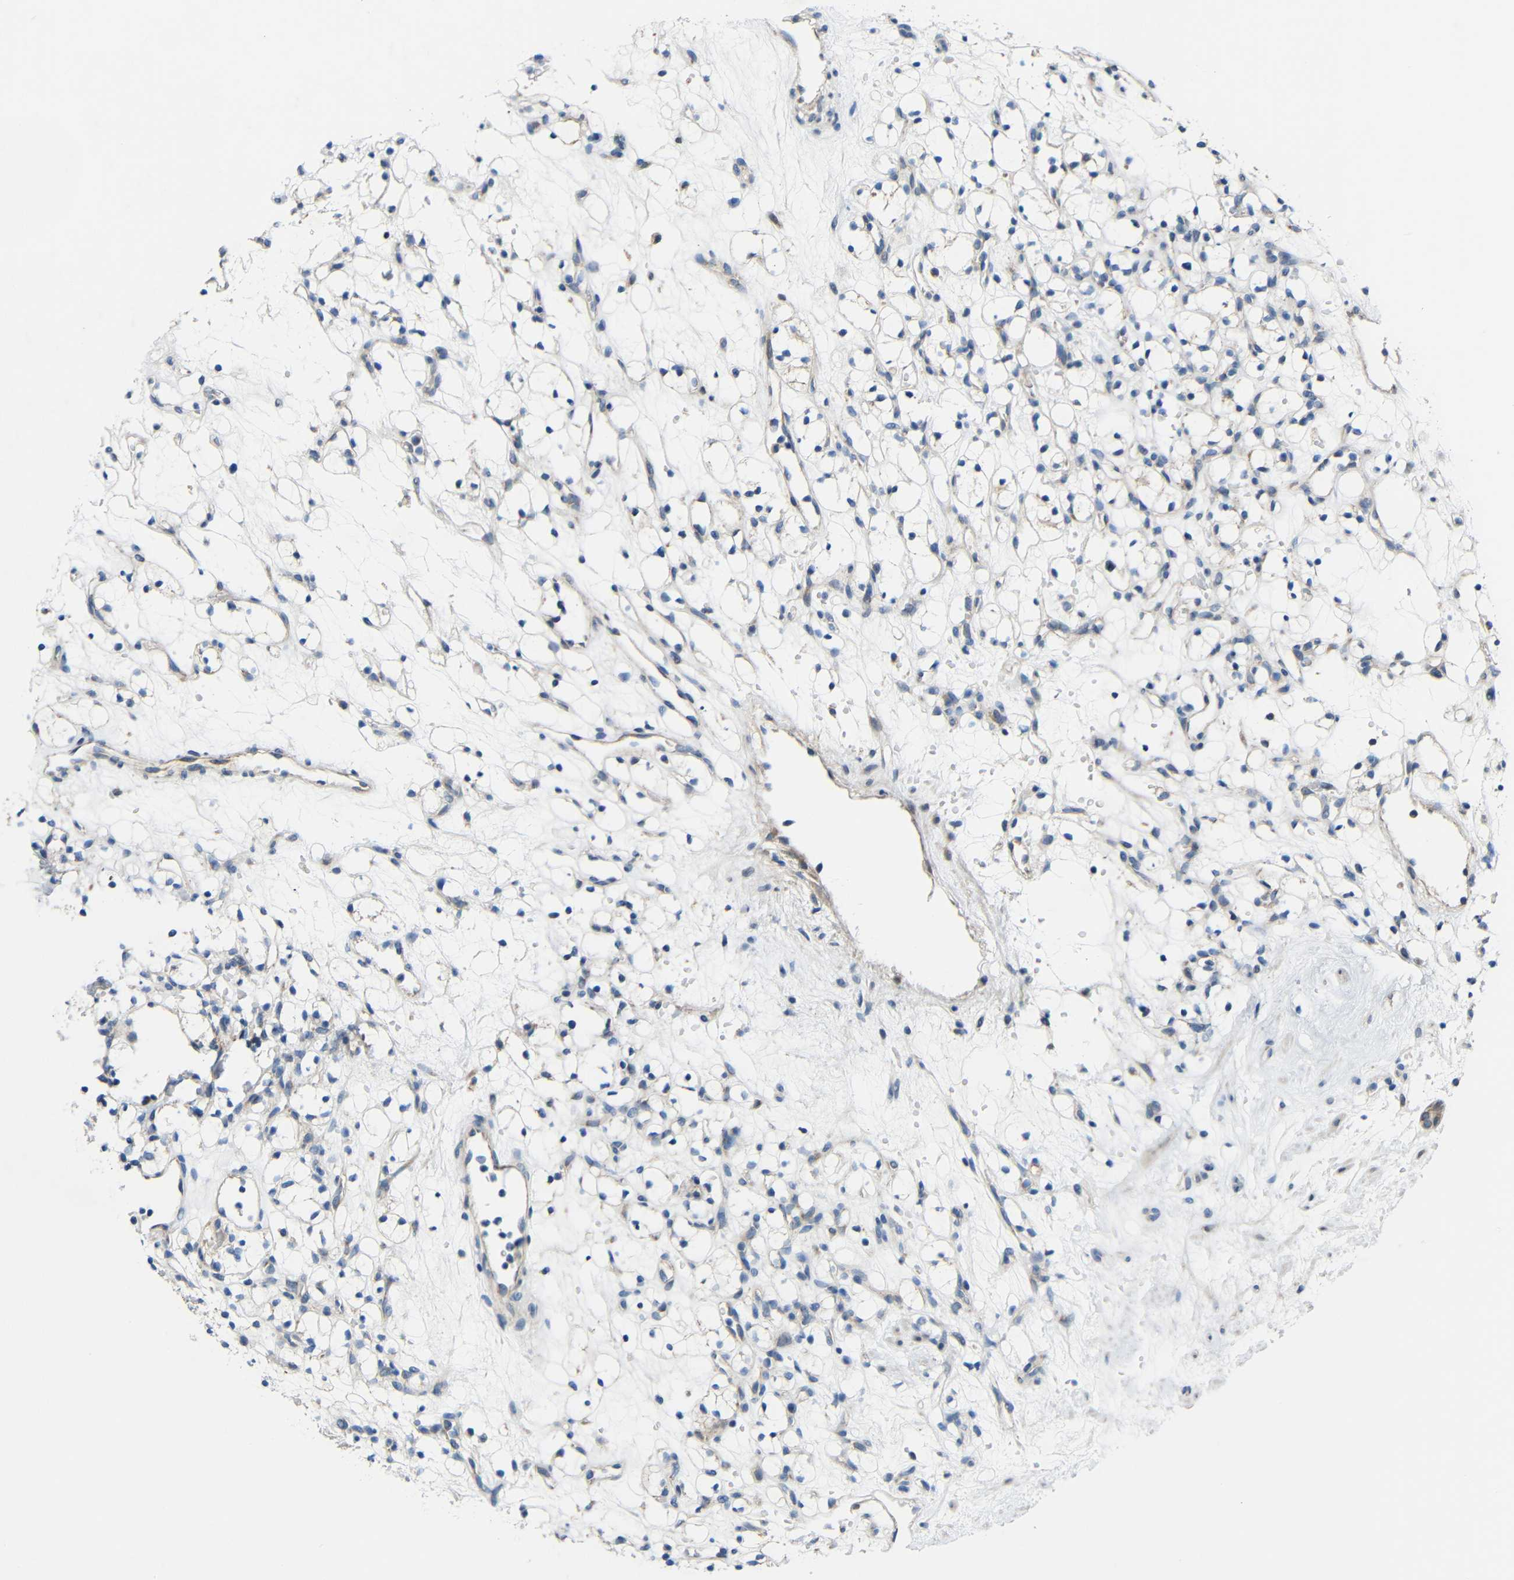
{"staining": {"intensity": "negative", "quantity": "none", "location": "none"}, "tissue": "renal cancer", "cell_type": "Tumor cells", "image_type": "cancer", "snomed": [{"axis": "morphology", "description": "Adenocarcinoma, NOS"}, {"axis": "topography", "description": "Kidney"}], "caption": "This is a histopathology image of immunohistochemistry staining of renal adenocarcinoma, which shows no positivity in tumor cells.", "gene": "TMEM25", "patient": {"sex": "female", "age": 60}}